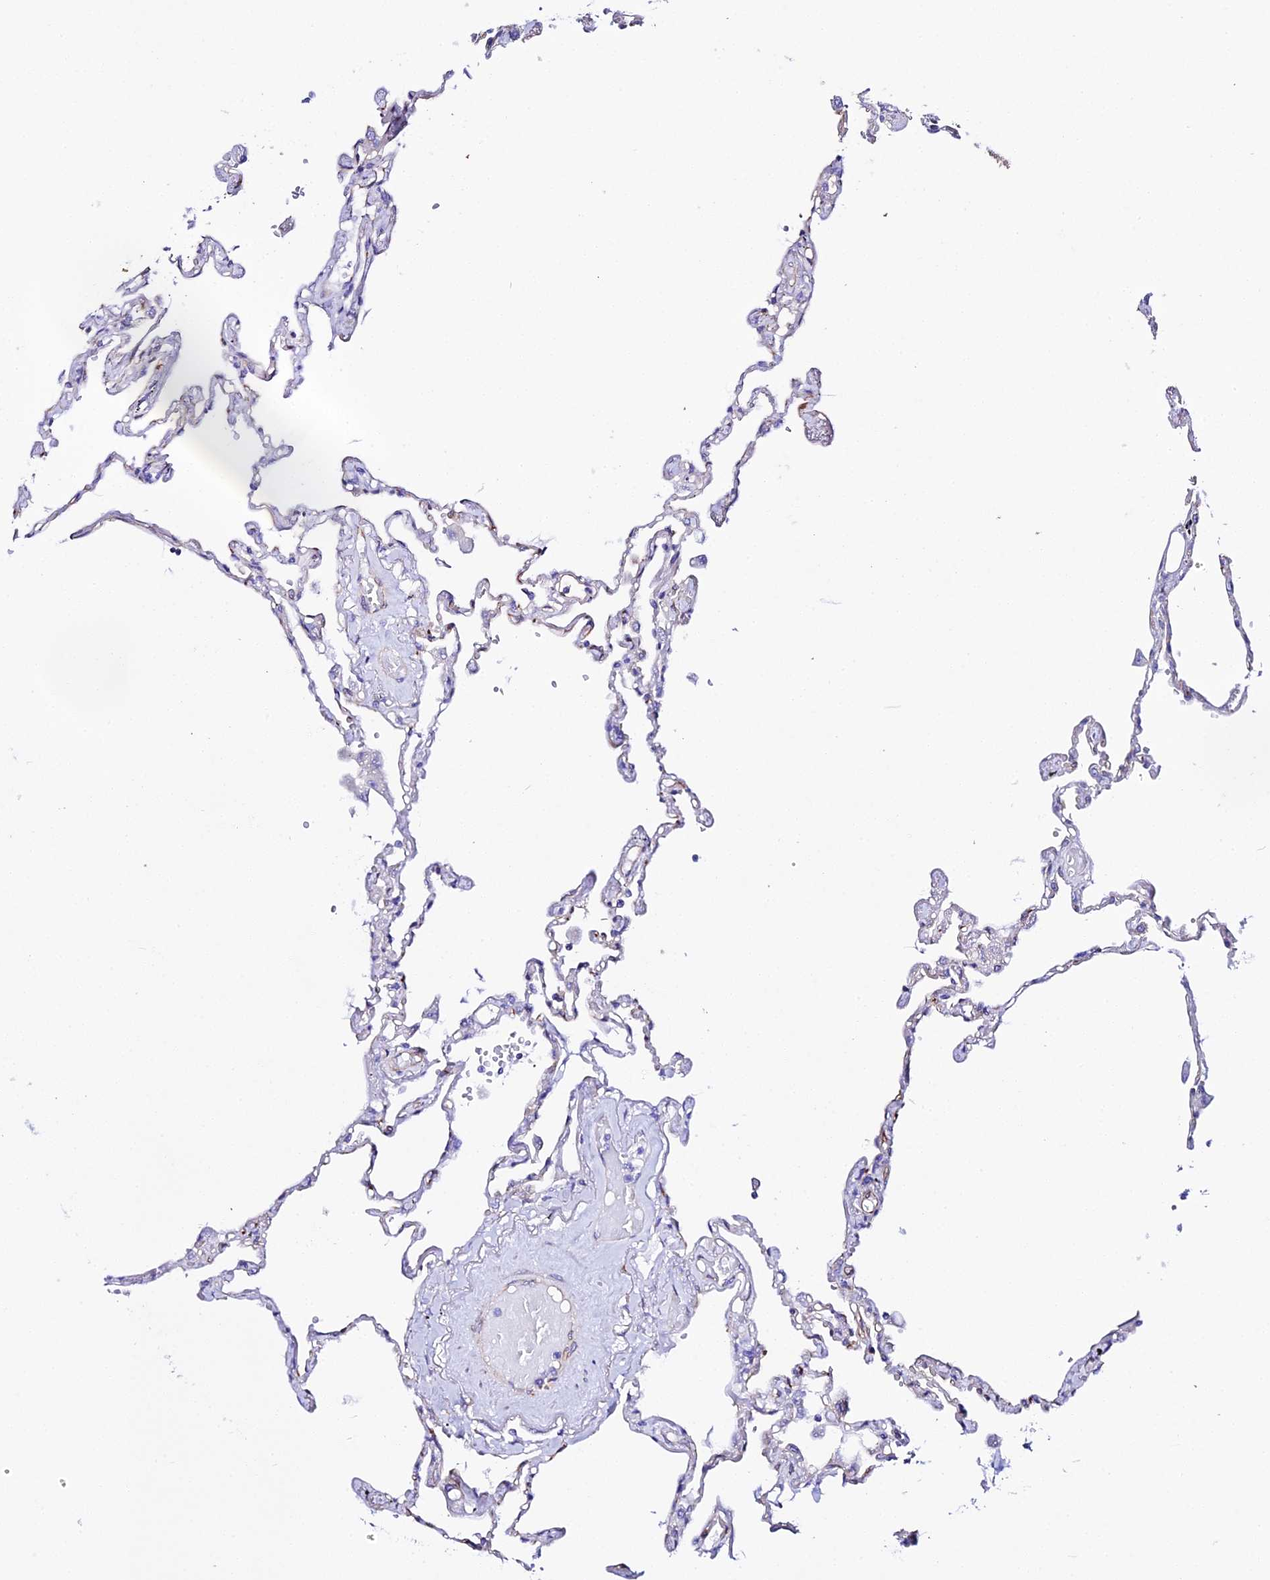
{"staining": {"intensity": "negative", "quantity": "none", "location": "none"}, "tissue": "lung", "cell_type": "Alveolar cells", "image_type": "normal", "snomed": [{"axis": "morphology", "description": "Normal tissue, NOS"}, {"axis": "topography", "description": "Lung"}], "caption": "This is an IHC photomicrograph of normal human lung. There is no expression in alveolar cells.", "gene": "CFAP45", "patient": {"sex": "female", "age": 67}}